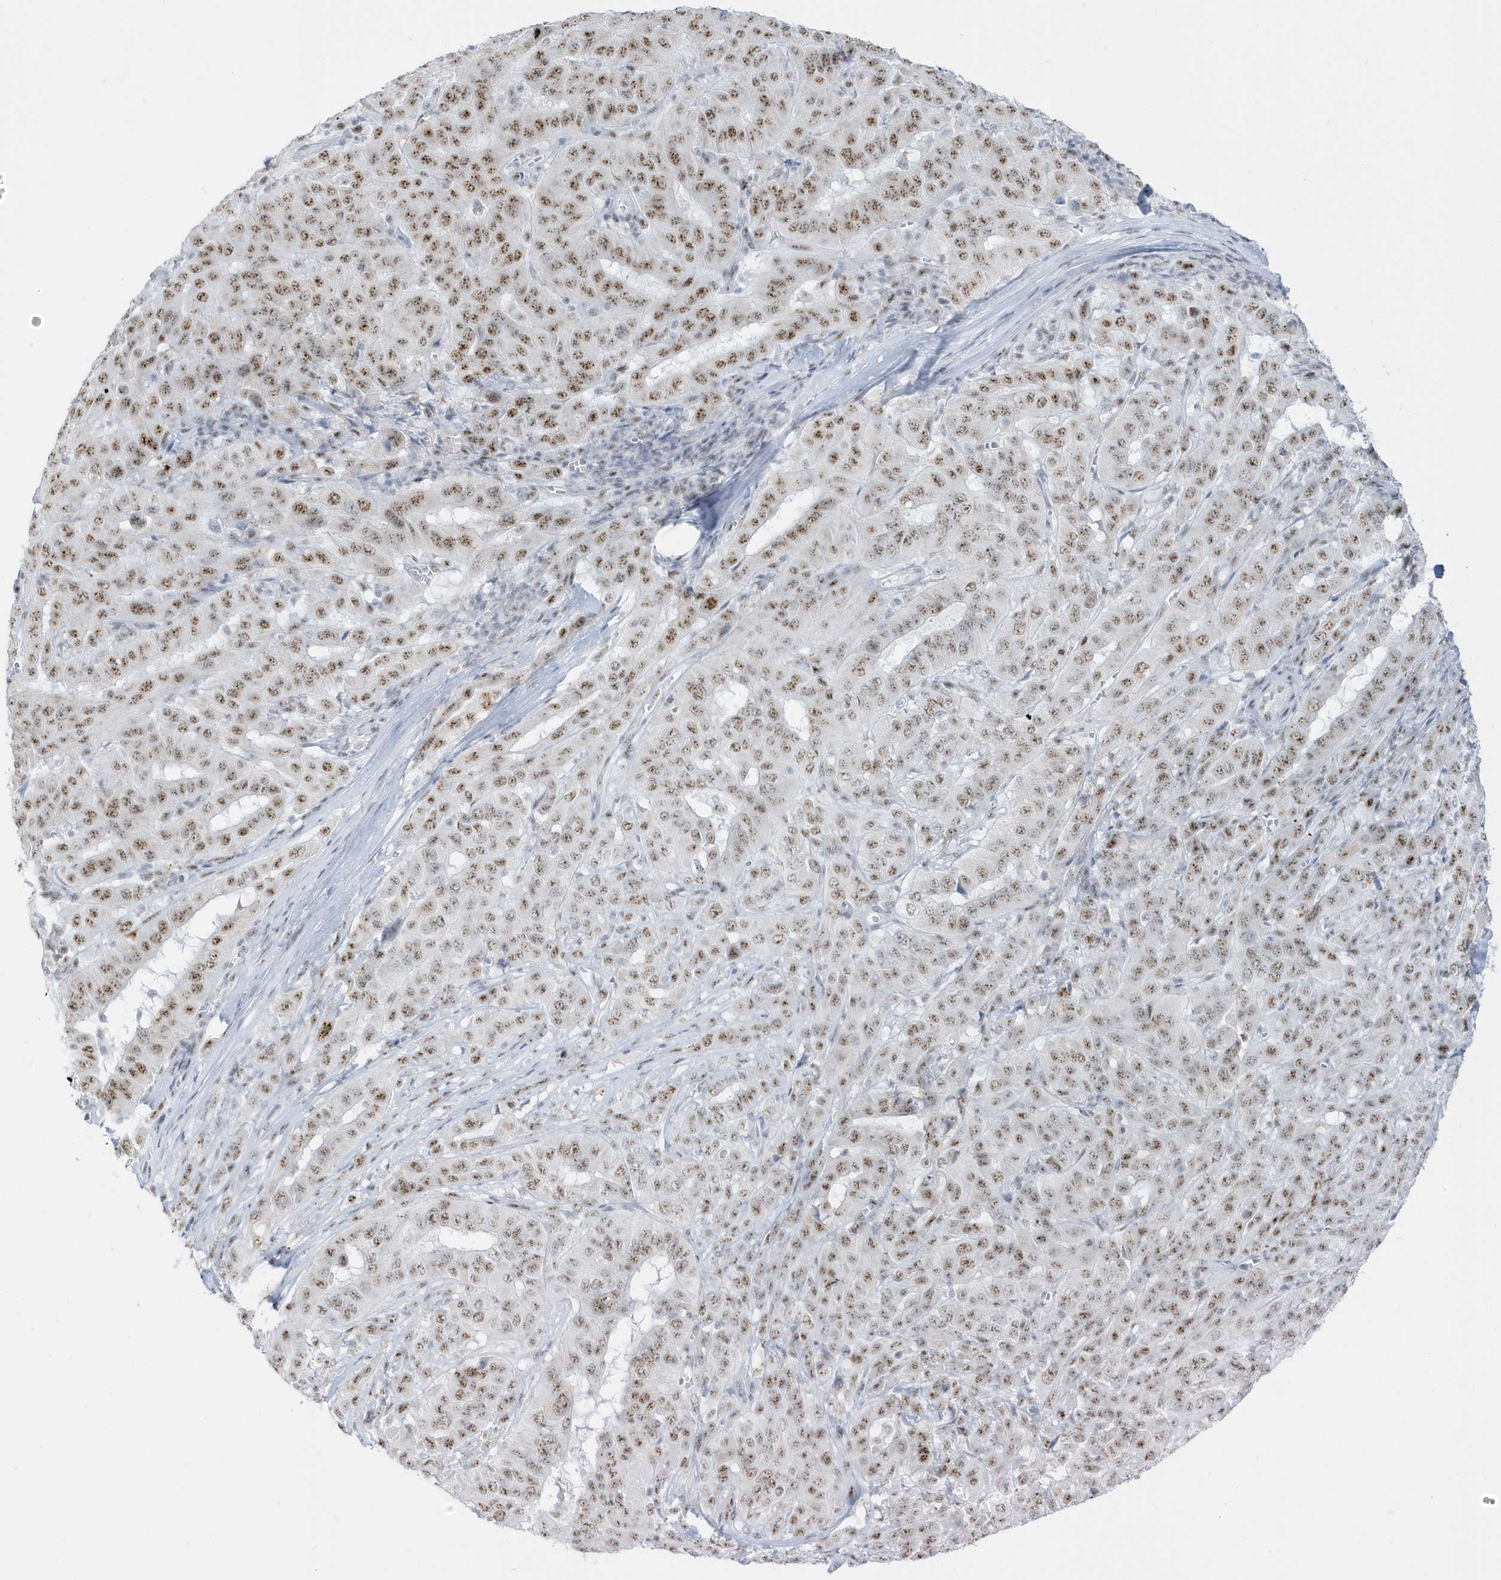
{"staining": {"intensity": "moderate", "quantity": ">75%", "location": "nuclear"}, "tissue": "pancreatic cancer", "cell_type": "Tumor cells", "image_type": "cancer", "snomed": [{"axis": "morphology", "description": "Adenocarcinoma, NOS"}, {"axis": "topography", "description": "Pancreas"}], "caption": "This photomicrograph demonstrates immunohistochemistry staining of human adenocarcinoma (pancreatic), with medium moderate nuclear positivity in approximately >75% of tumor cells.", "gene": "PLEKHN1", "patient": {"sex": "male", "age": 63}}